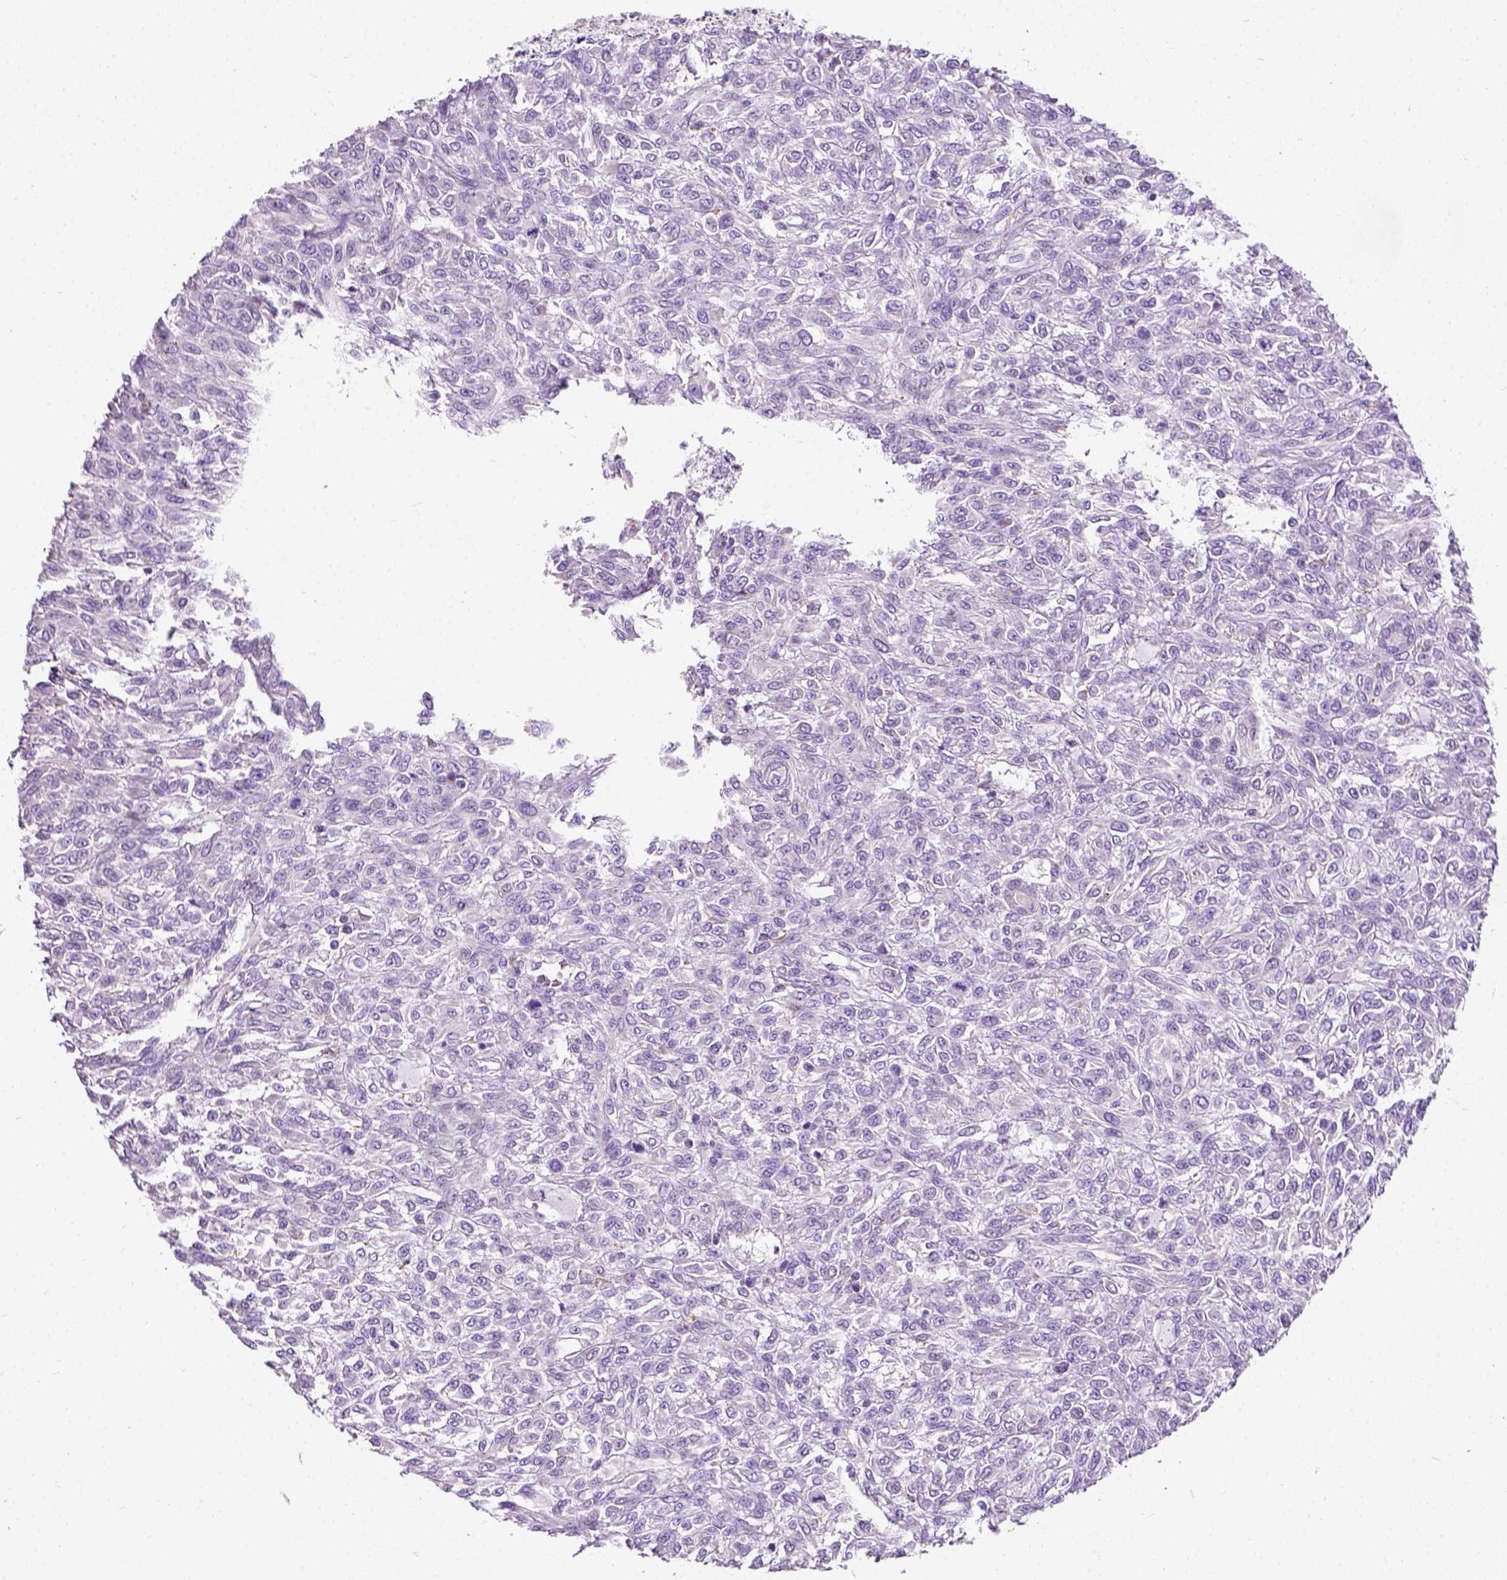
{"staining": {"intensity": "negative", "quantity": "none", "location": "none"}, "tissue": "renal cancer", "cell_type": "Tumor cells", "image_type": "cancer", "snomed": [{"axis": "morphology", "description": "Adenocarcinoma, NOS"}, {"axis": "topography", "description": "Kidney"}], "caption": "Histopathology image shows no protein positivity in tumor cells of adenocarcinoma (renal) tissue.", "gene": "CHODL", "patient": {"sex": "male", "age": 58}}